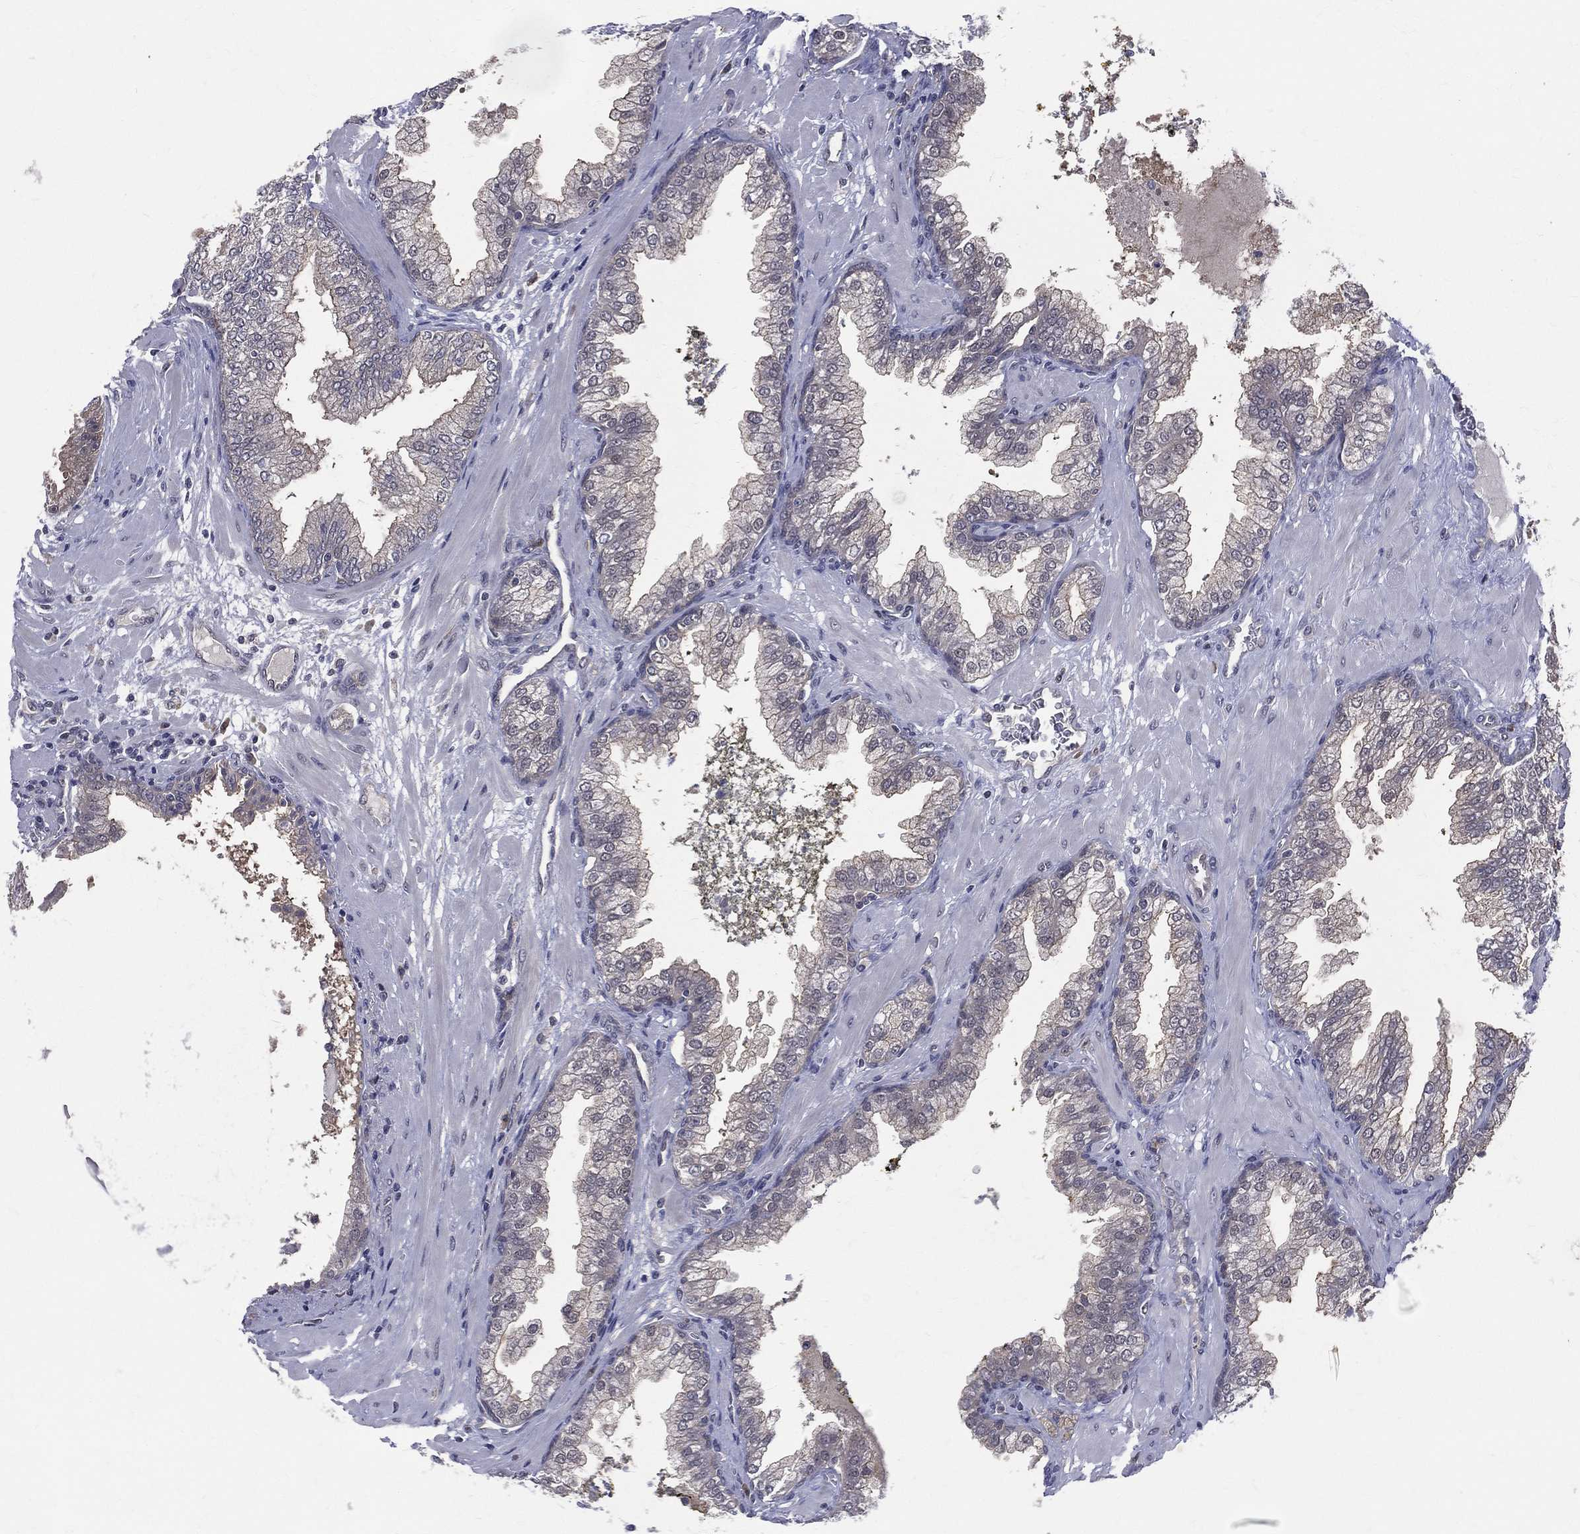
{"staining": {"intensity": "weak", "quantity": "<25%", "location": "cytoplasmic/membranous"}, "tissue": "prostate cancer", "cell_type": "Tumor cells", "image_type": "cancer", "snomed": [{"axis": "morphology", "description": "Adenocarcinoma, Low grade"}, {"axis": "topography", "description": "Prostate"}], "caption": "An immunohistochemistry histopathology image of prostate adenocarcinoma (low-grade) is shown. There is no staining in tumor cells of prostate adenocarcinoma (low-grade).", "gene": "DLG4", "patient": {"sex": "male", "age": 62}}